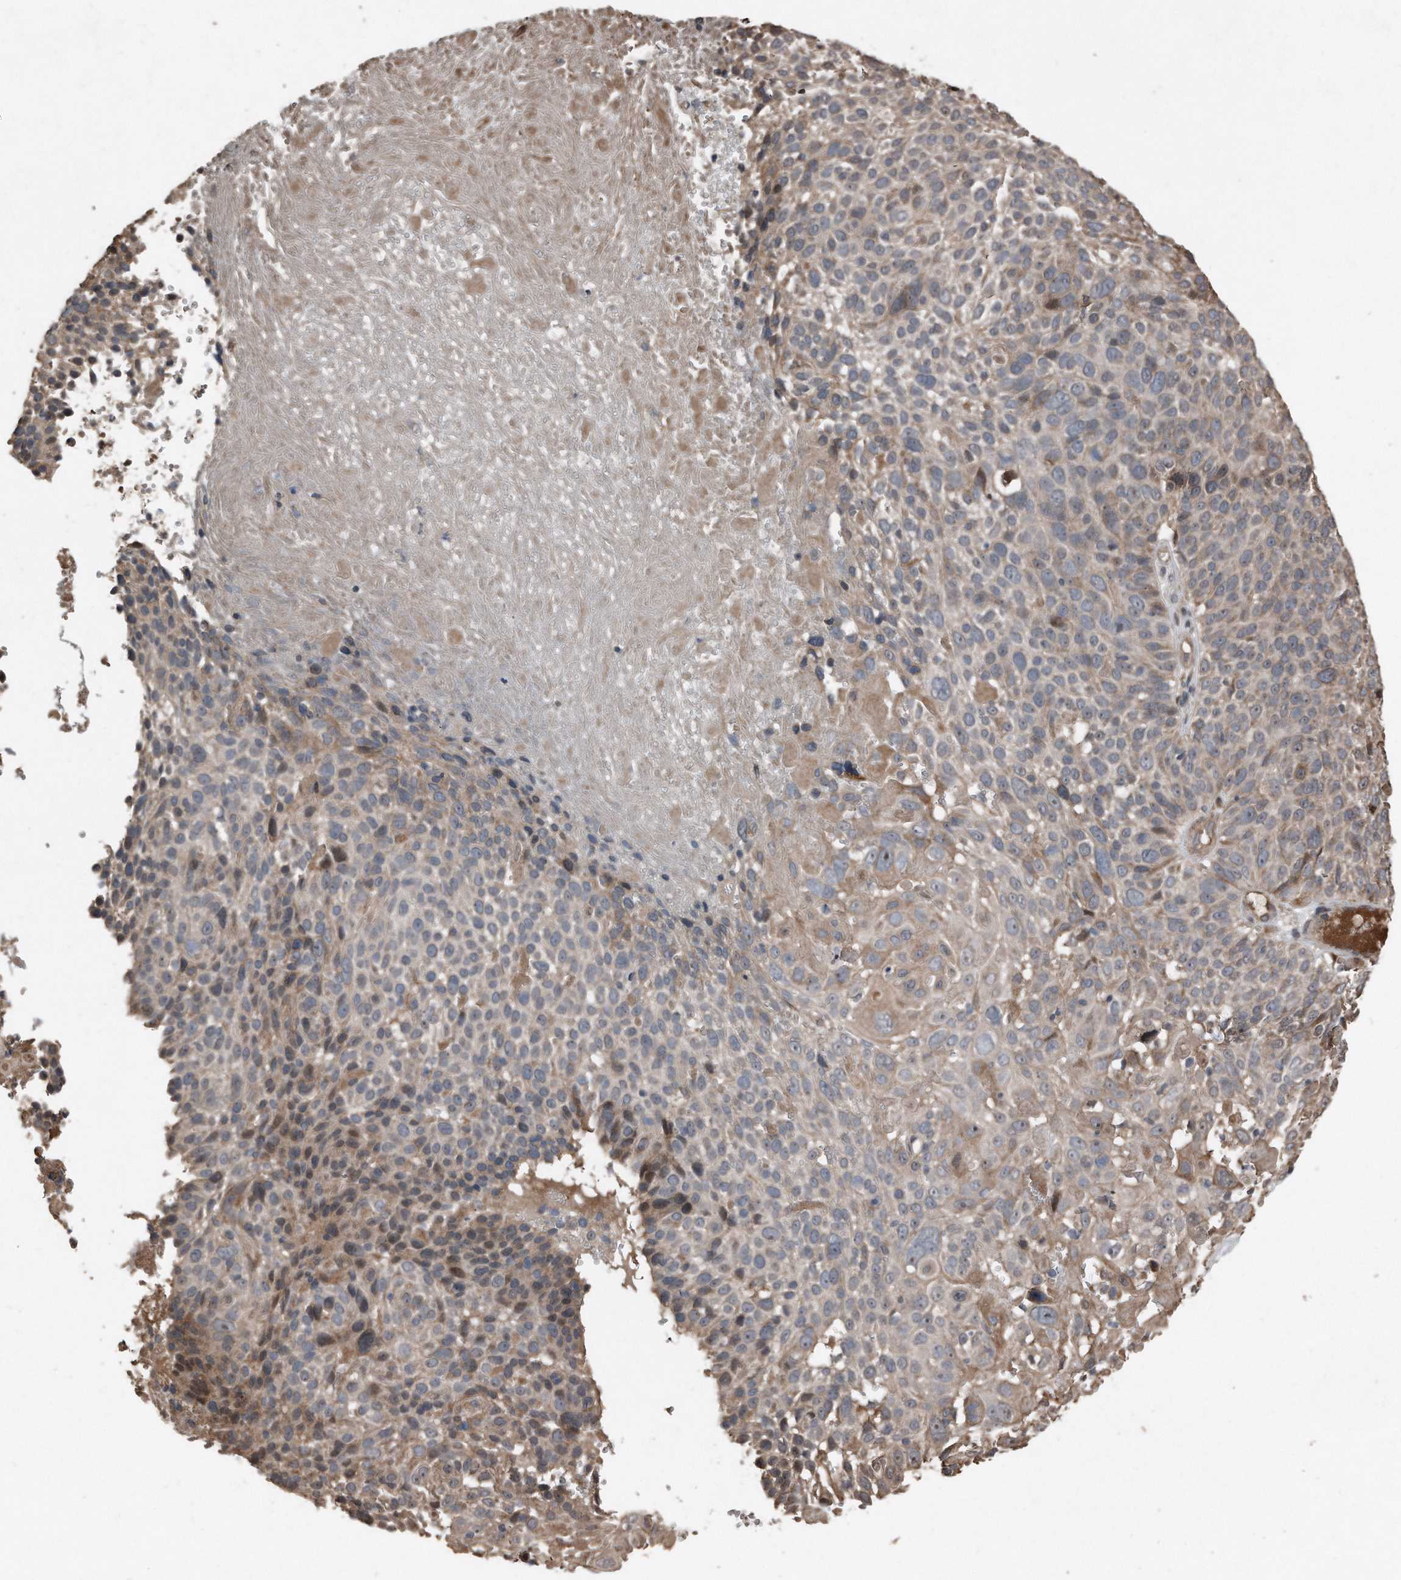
{"staining": {"intensity": "moderate", "quantity": "25%-75%", "location": "cytoplasmic/membranous"}, "tissue": "cervical cancer", "cell_type": "Tumor cells", "image_type": "cancer", "snomed": [{"axis": "morphology", "description": "Squamous cell carcinoma, NOS"}, {"axis": "topography", "description": "Cervix"}], "caption": "A brown stain labels moderate cytoplasmic/membranous positivity of a protein in squamous cell carcinoma (cervical) tumor cells.", "gene": "ANKRD10", "patient": {"sex": "female", "age": 74}}